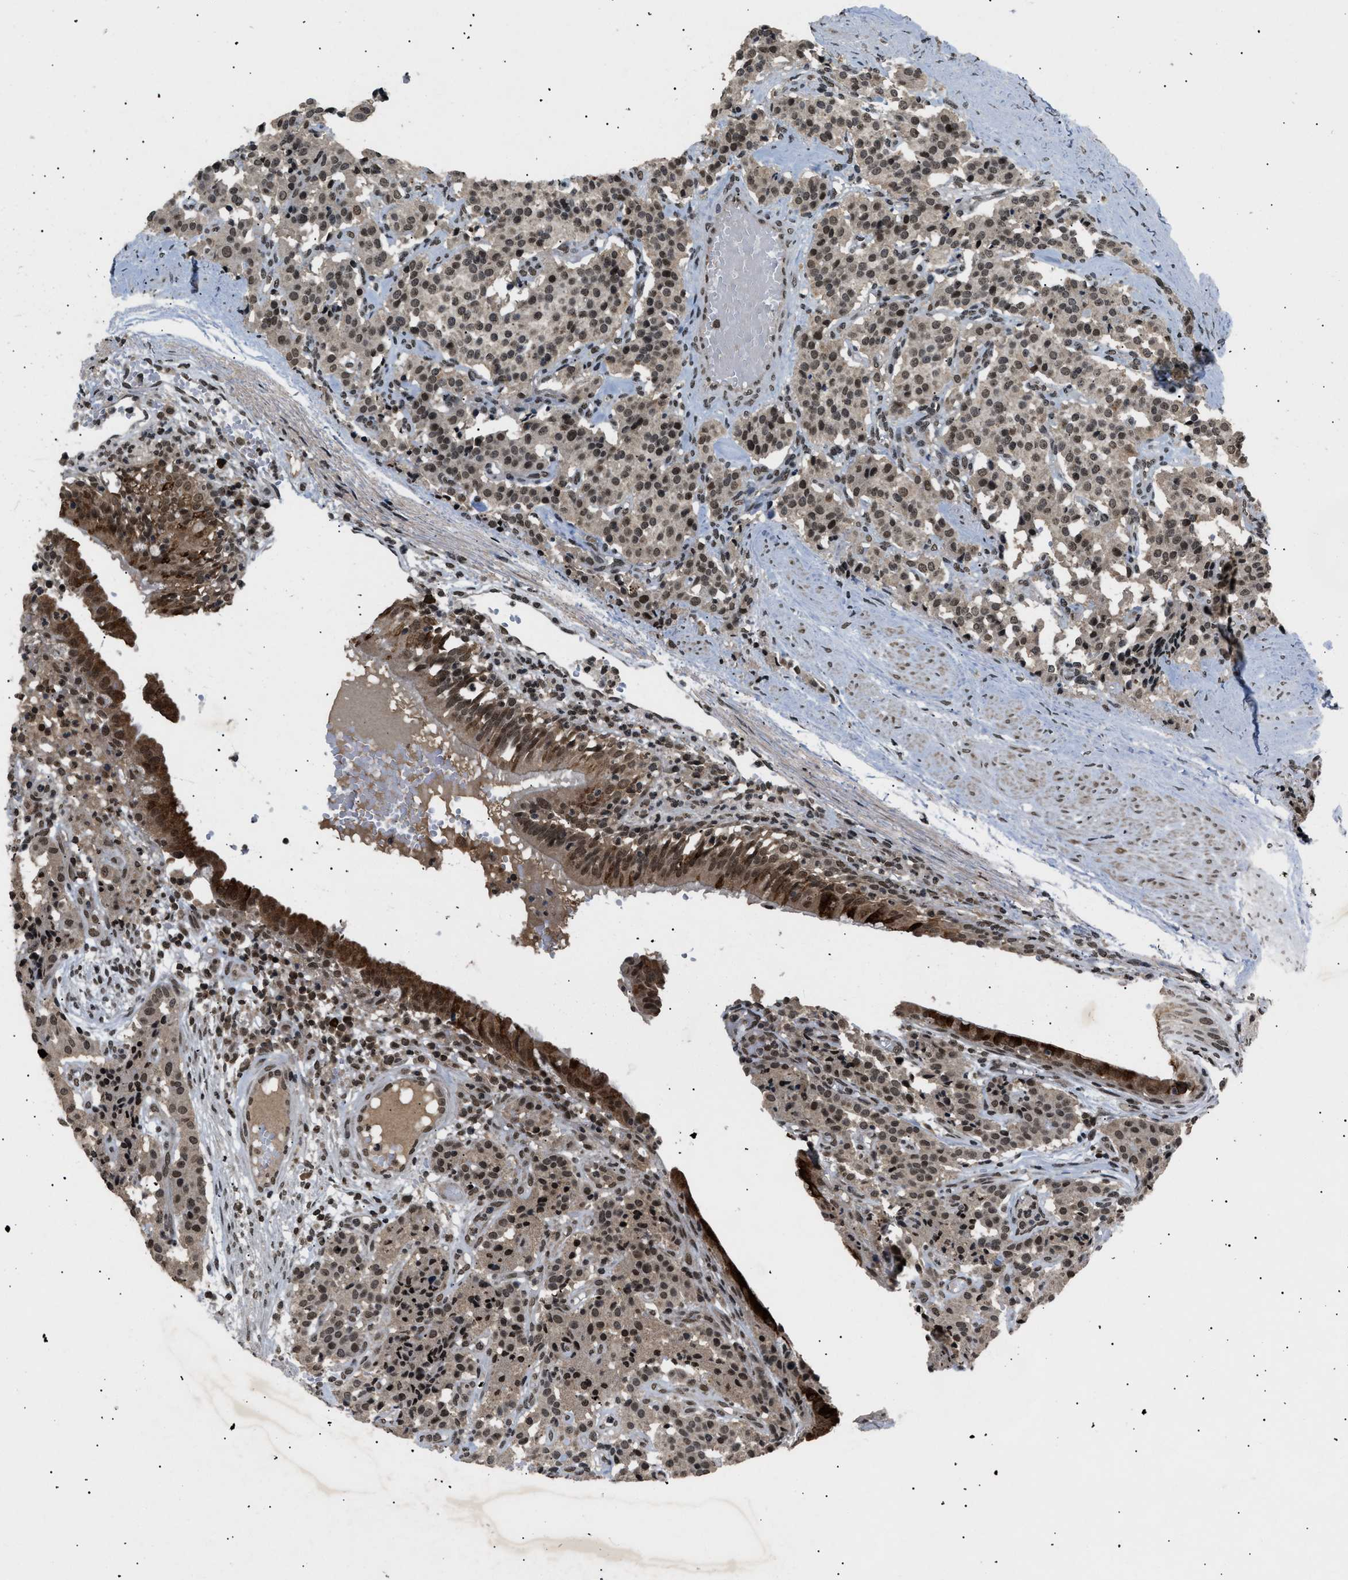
{"staining": {"intensity": "moderate", "quantity": ">75%", "location": "cytoplasmic/membranous,nuclear"}, "tissue": "carcinoid", "cell_type": "Tumor cells", "image_type": "cancer", "snomed": [{"axis": "morphology", "description": "Carcinoid, malignant, NOS"}, {"axis": "topography", "description": "Lung"}], "caption": "There is medium levels of moderate cytoplasmic/membranous and nuclear positivity in tumor cells of malignant carcinoid, as demonstrated by immunohistochemical staining (brown color).", "gene": "RBM5", "patient": {"sex": "male", "age": 30}}